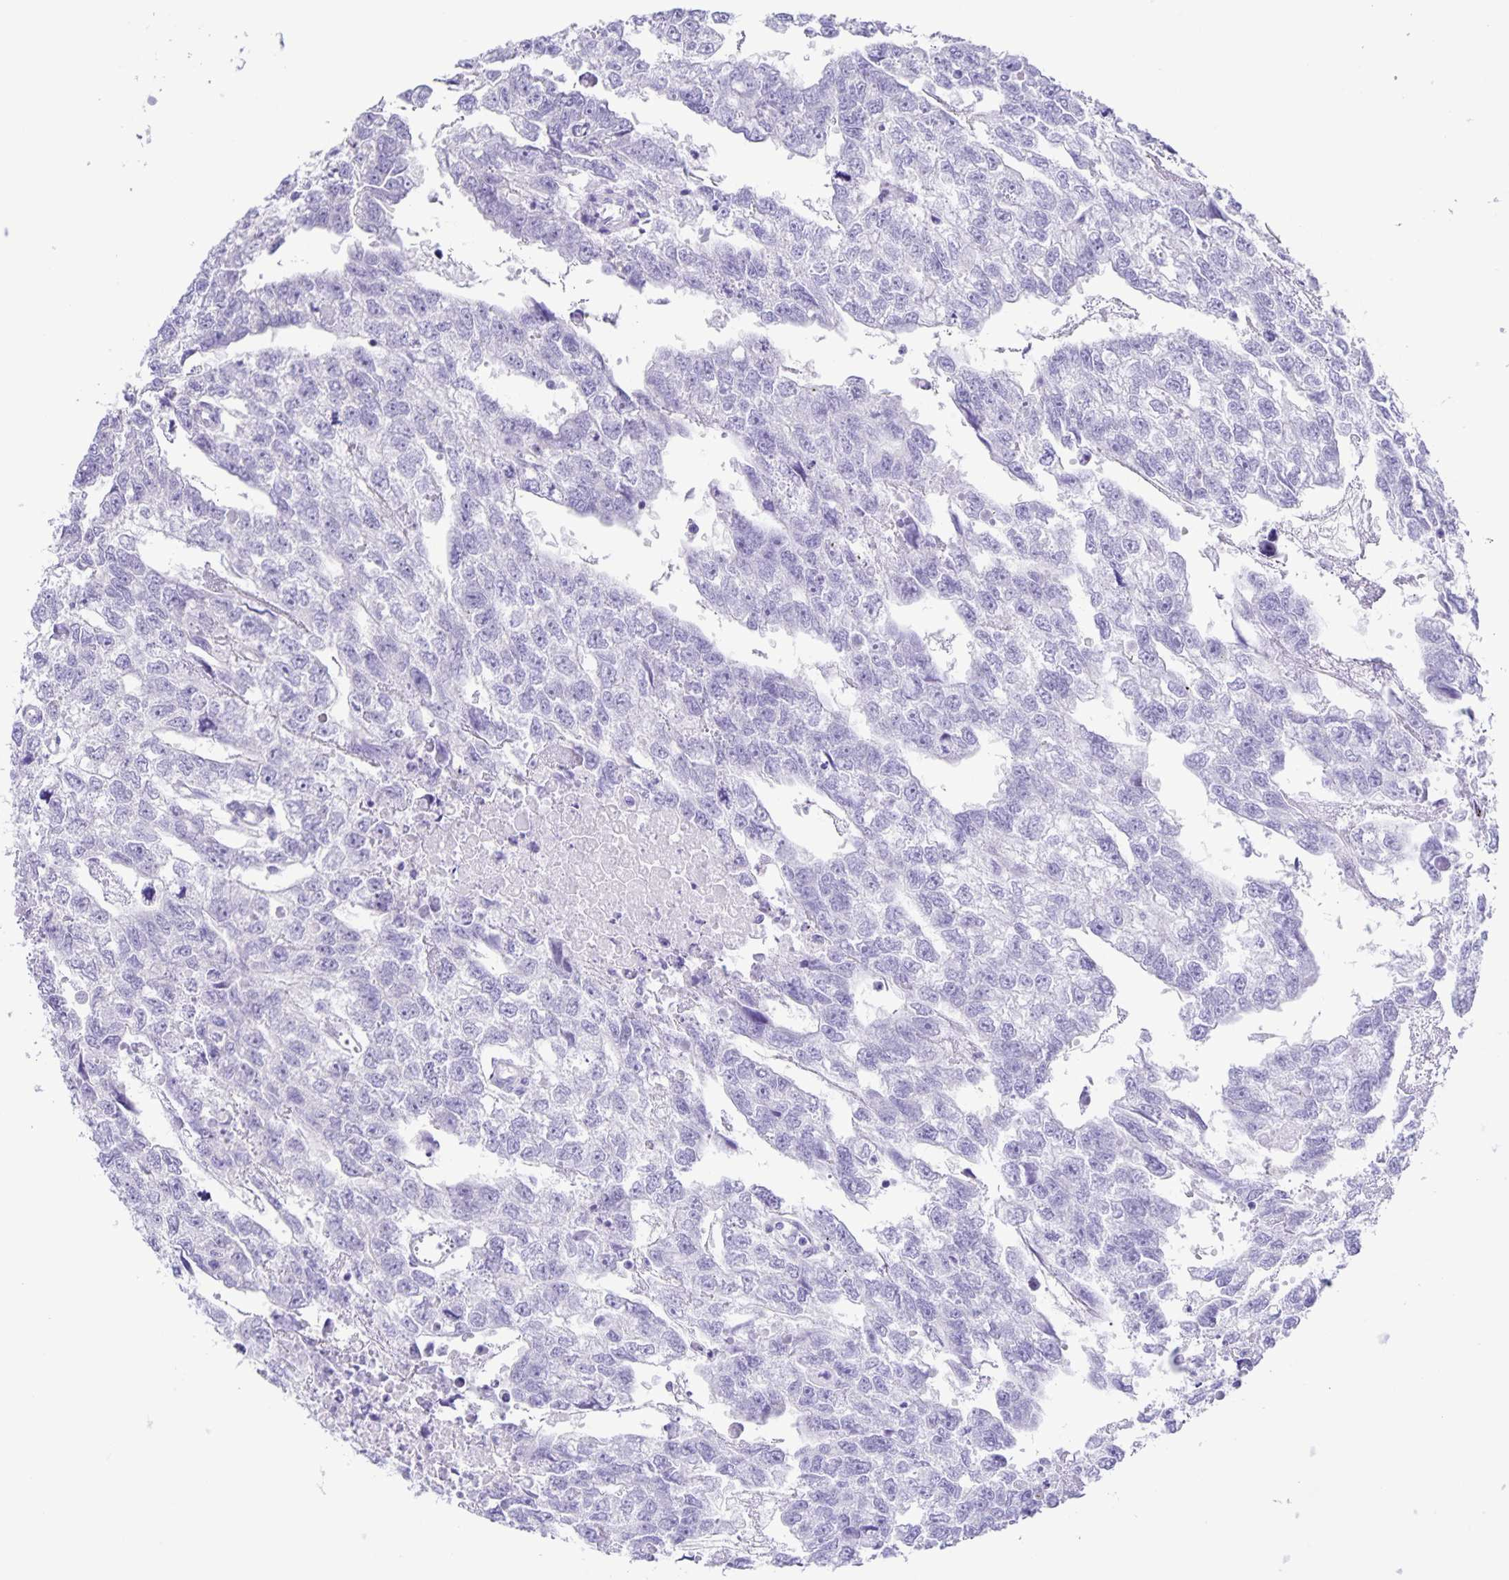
{"staining": {"intensity": "negative", "quantity": "none", "location": "none"}, "tissue": "testis cancer", "cell_type": "Tumor cells", "image_type": "cancer", "snomed": [{"axis": "morphology", "description": "Carcinoma, Embryonal, NOS"}, {"axis": "morphology", "description": "Teratoma, malignant, NOS"}, {"axis": "topography", "description": "Testis"}], "caption": "A histopathology image of human testis cancer is negative for staining in tumor cells.", "gene": "CAPSL", "patient": {"sex": "male", "age": 44}}